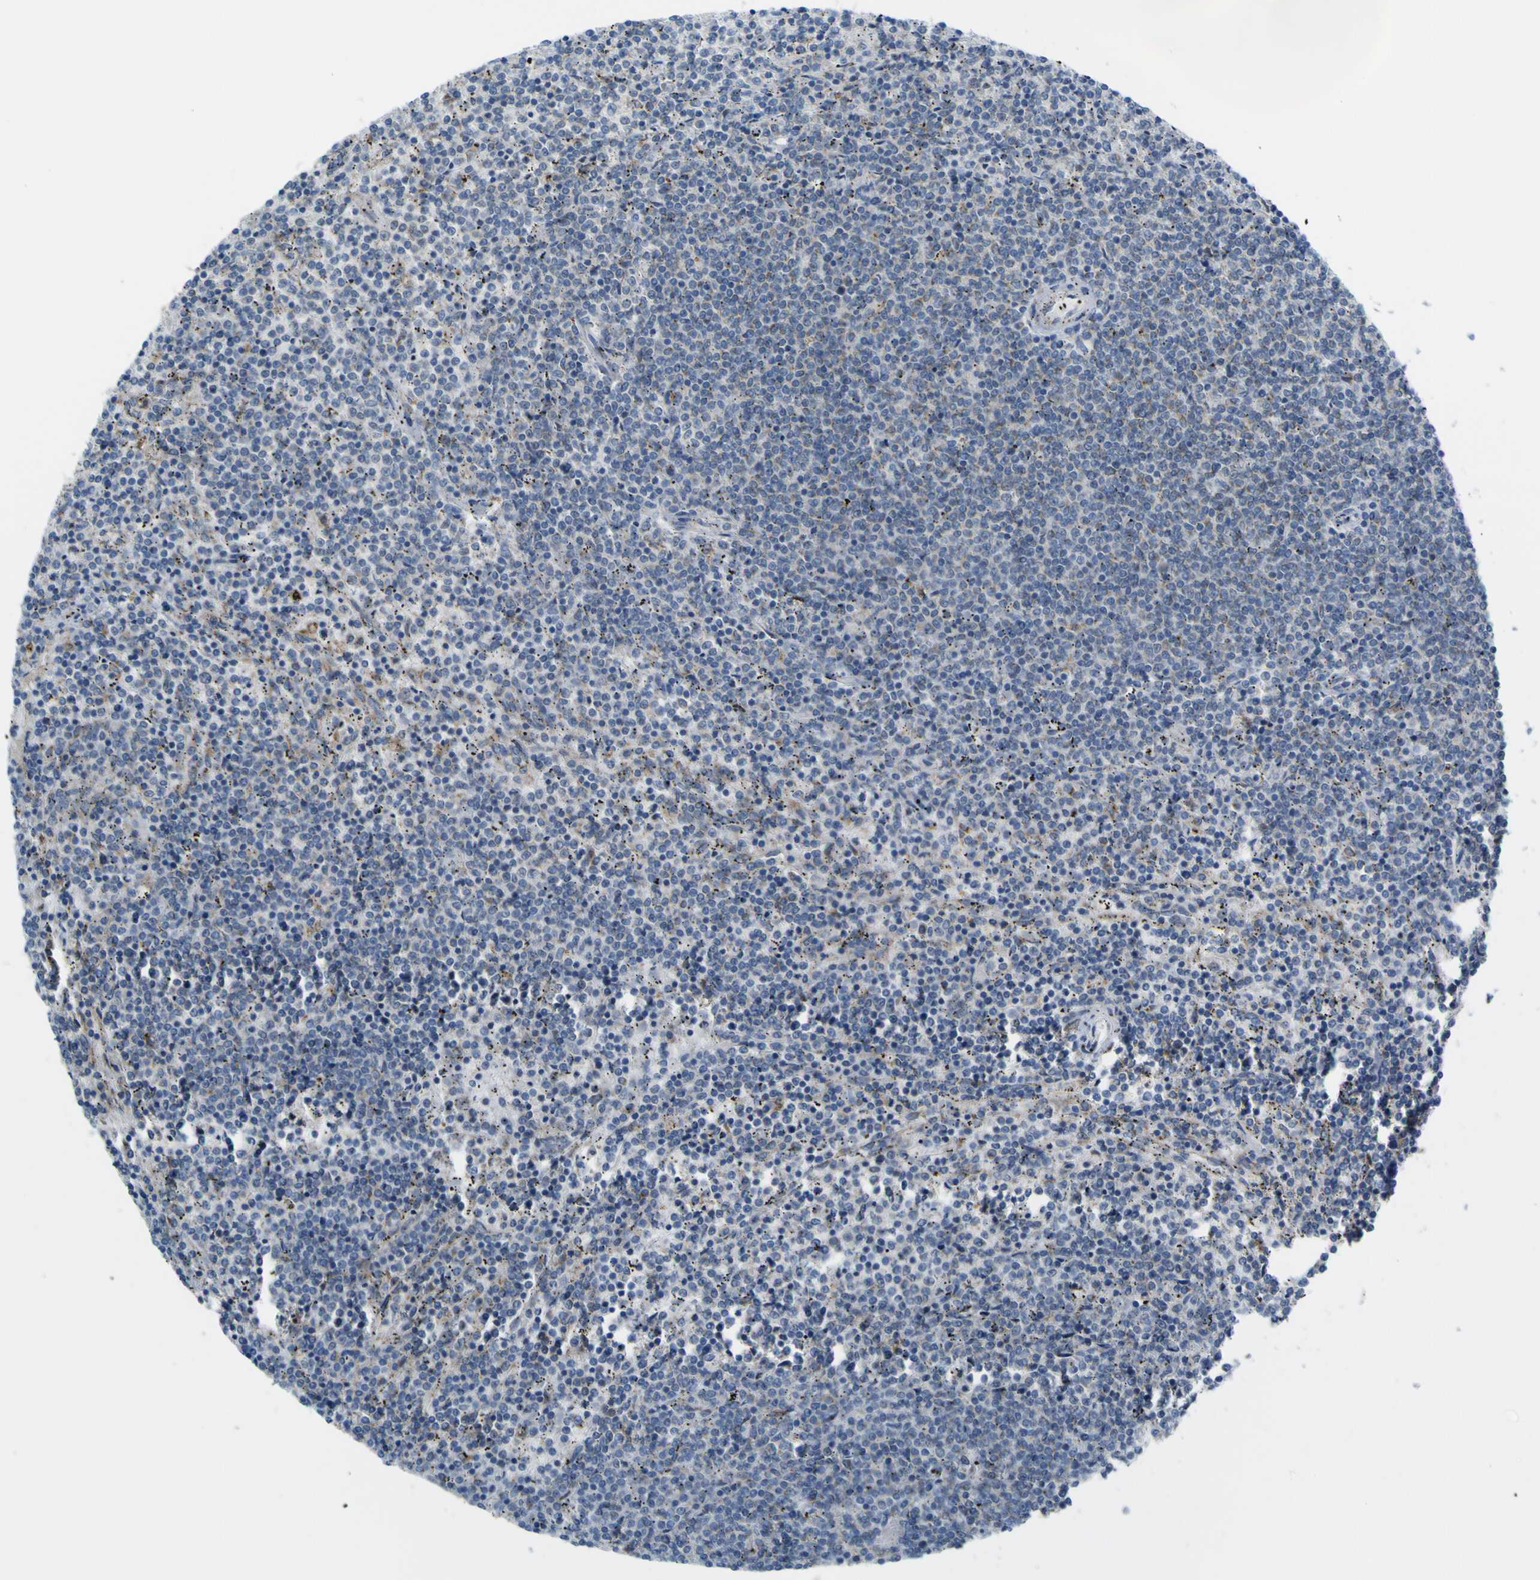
{"staining": {"intensity": "negative", "quantity": "none", "location": "none"}, "tissue": "lymphoma", "cell_type": "Tumor cells", "image_type": "cancer", "snomed": [{"axis": "morphology", "description": "Malignant lymphoma, non-Hodgkin's type, Low grade"}, {"axis": "topography", "description": "Spleen"}], "caption": "Malignant lymphoma, non-Hodgkin's type (low-grade) stained for a protein using IHC reveals no staining tumor cells.", "gene": "ACBD5", "patient": {"sex": "female", "age": 50}}